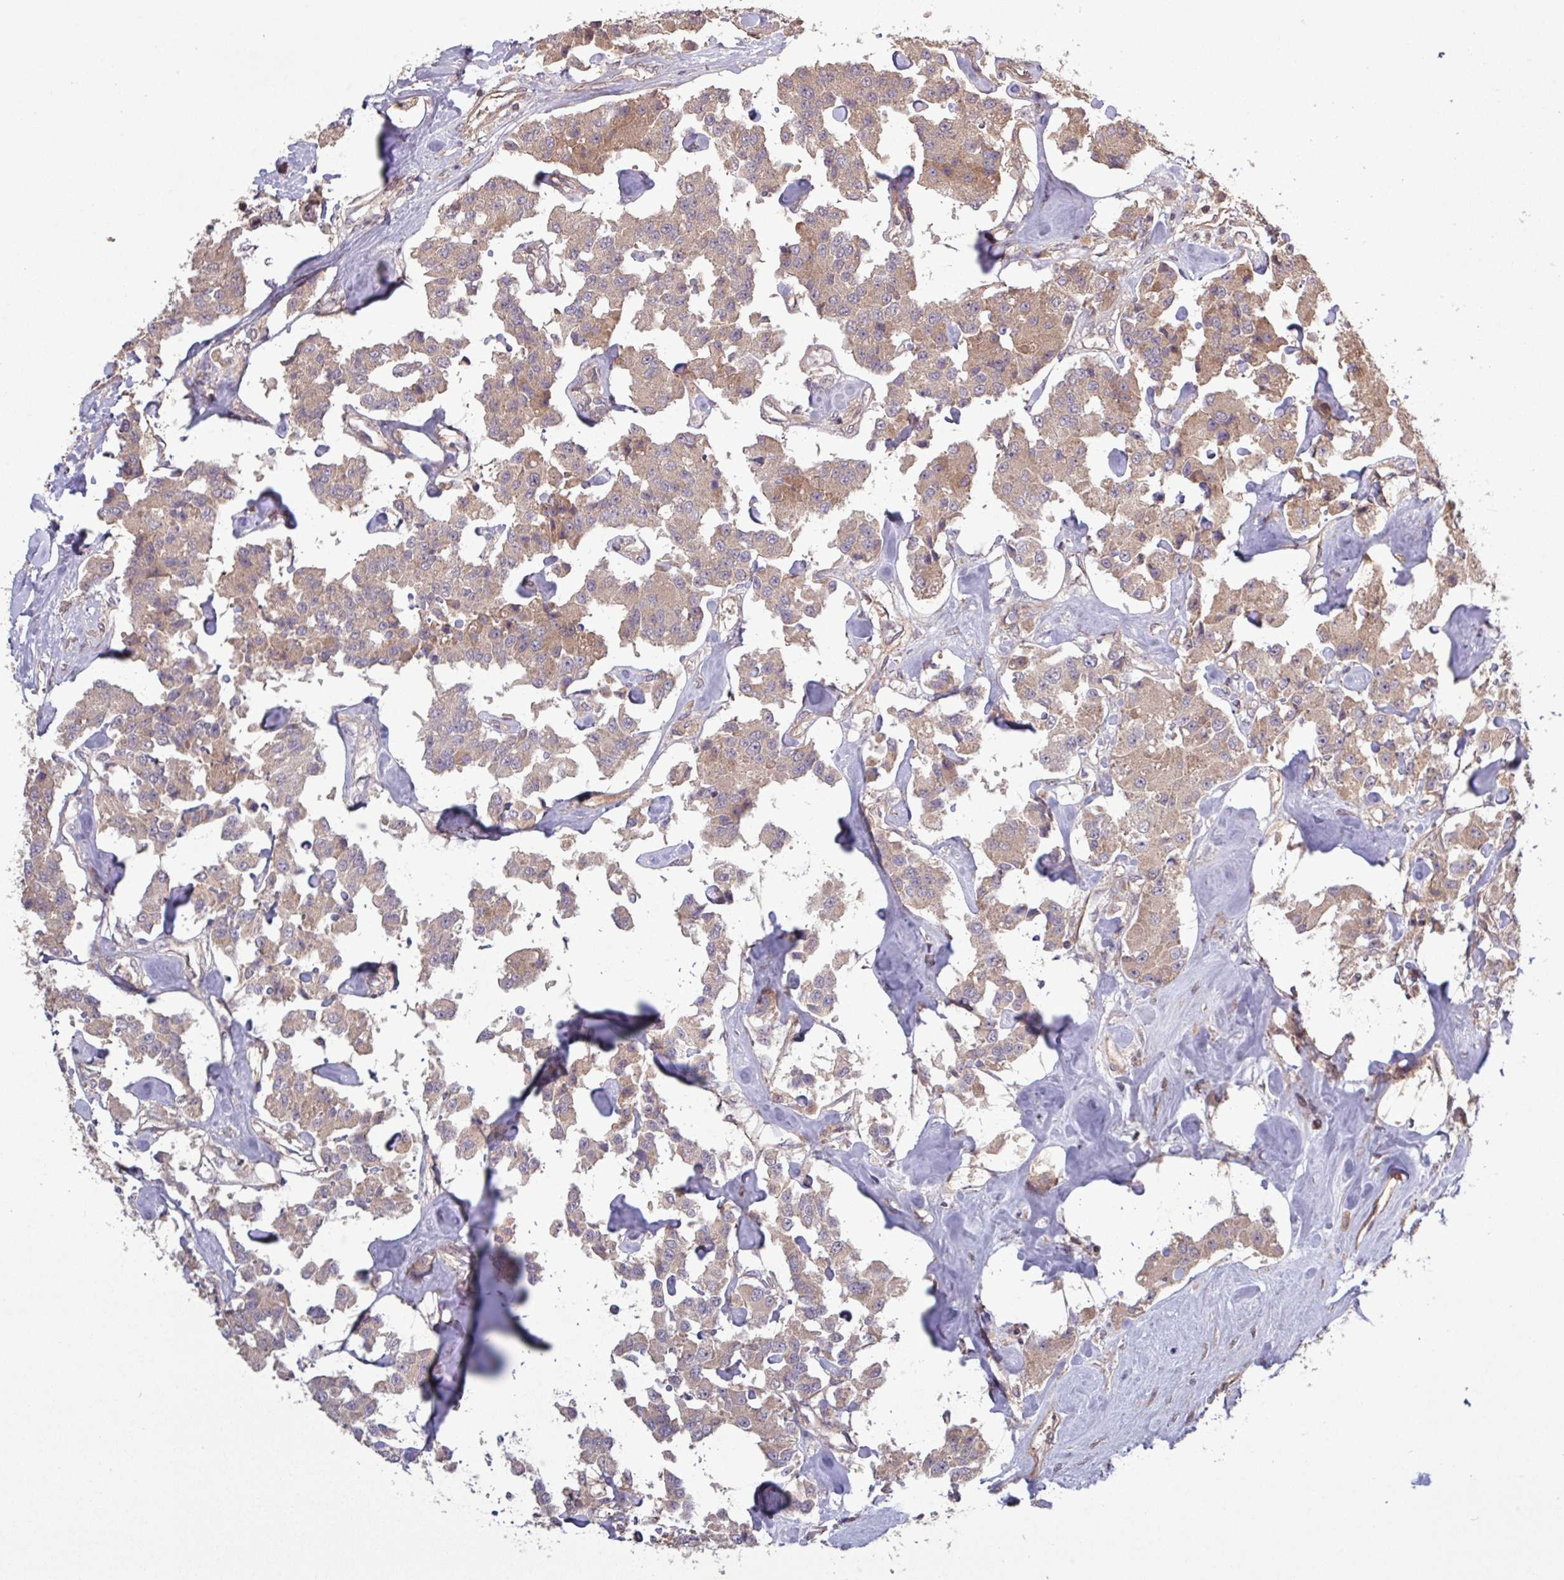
{"staining": {"intensity": "weak", "quantity": ">75%", "location": "cytoplasmic/membranous"}, "tissue": "carcinoid", "cell_type": "Tumor cells", "image_type": "cancer", "snomed": [{"axis": "morphology", "description": "Carcinoid, malignant, NOS"}, {"axis": "topography", "description": "Pancreas"}], "caption": "Immunohistochemical staining of carcinoid (malignant) exhibits low levels of weak cytoplasmic/membranous staining in approximately >75% of tumor cells. The staining was performed using DAB to visualize the protein expression in brown, while the nuclei were stained in blue with hematoxylin (Magnification: 20x).", "gene": "TRABD2A", "patient": {"sex": "male", "age": 41}}